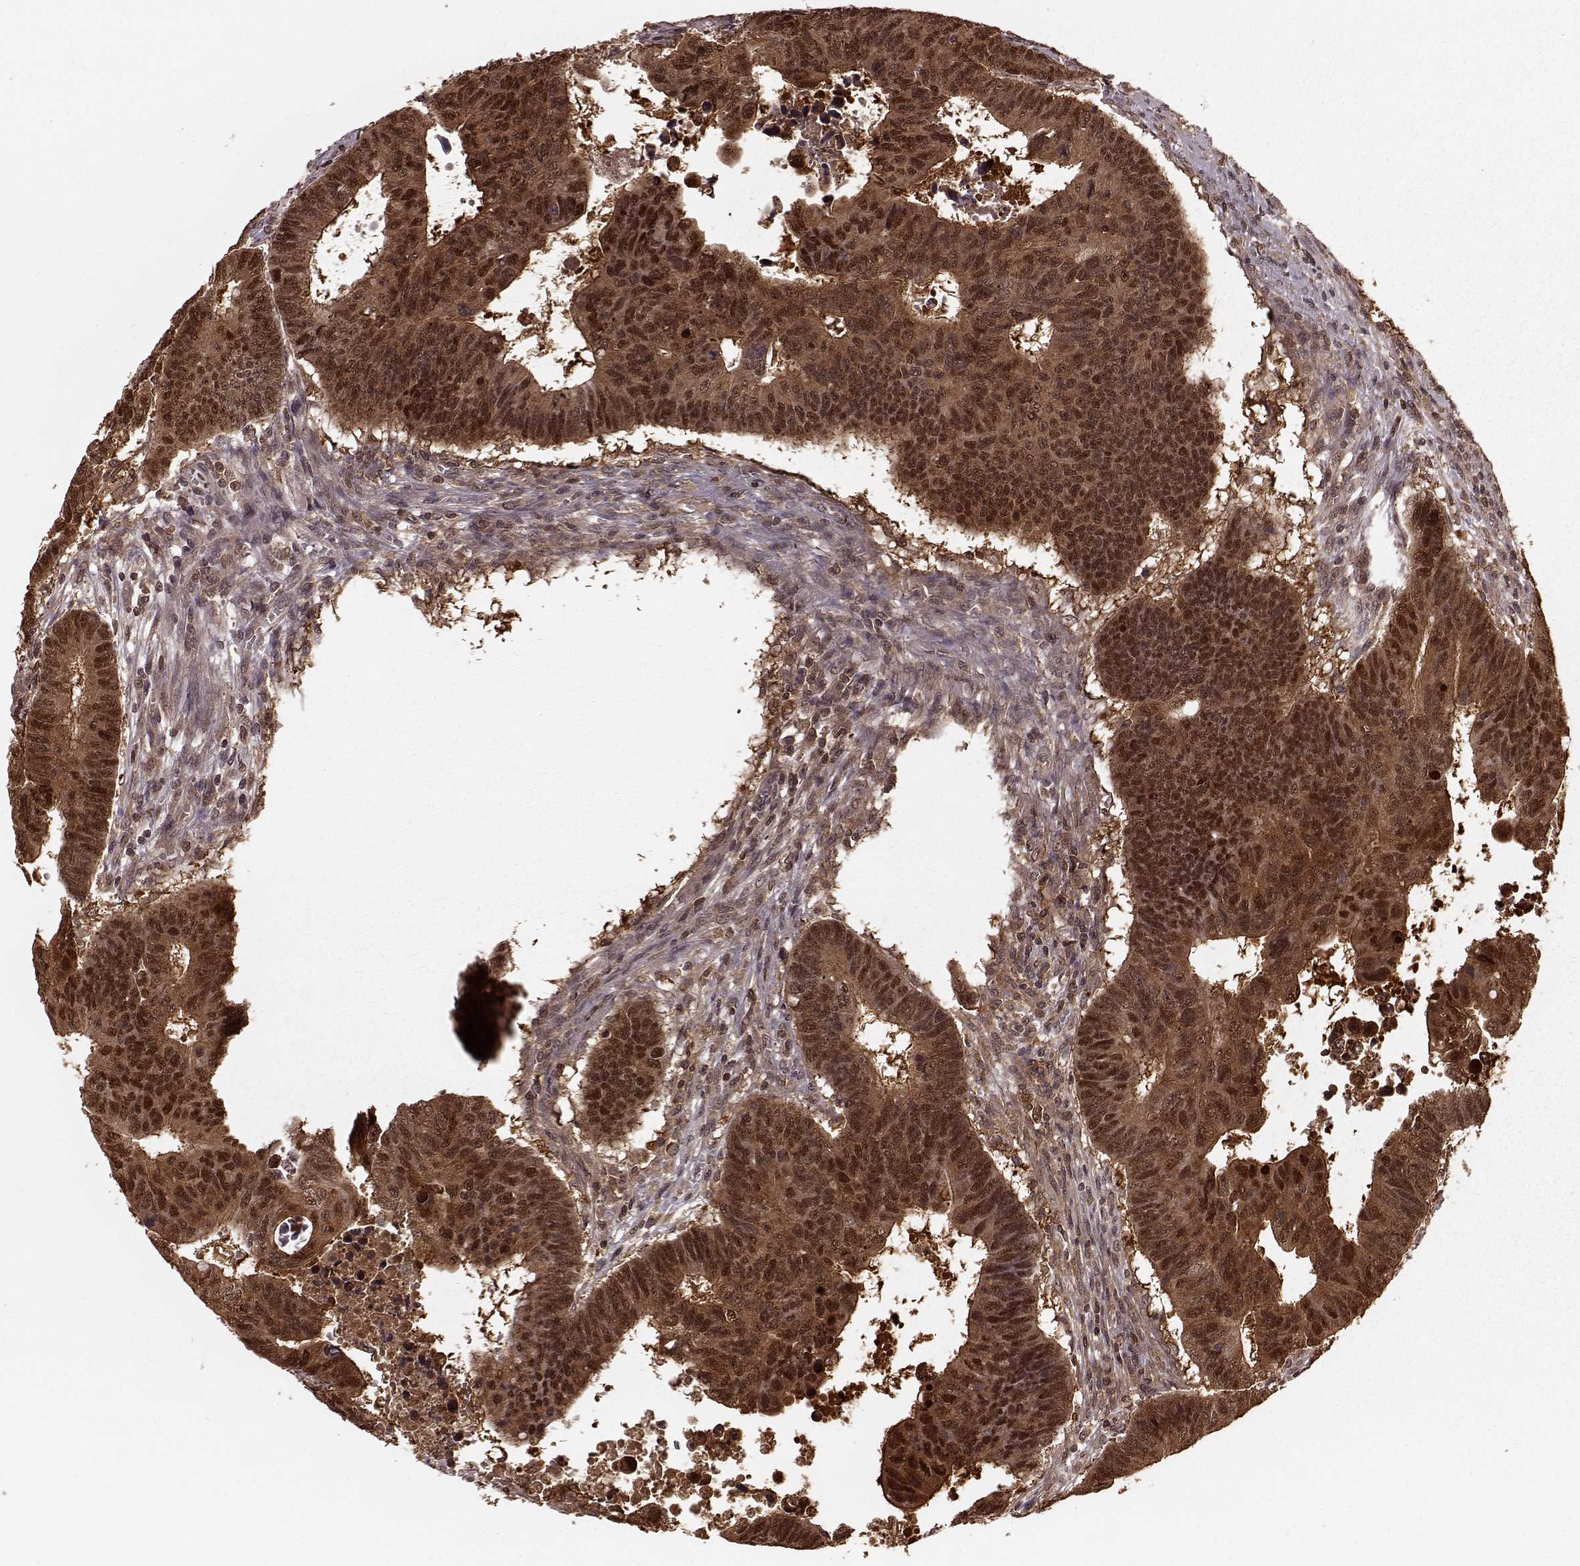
{"staining": {"intensity": "strong", "quantity": ">75%", "location": "cytoplasmic/membranous,nuclear"}, "tissue": "colorectal cancer", "cell_type": "Tumor cells", "image_type": "cancer", "snomed": [{"axis": "morphology", "description": "Adenocarcinoma, NOS"}, {"axis": "topography", "description": "Rectum"}], "caption": "Colorectal cancer stained for a protein displays strong cytoplasmic/membranous and nuclear positivity in tumor cells.", "gene": "GSS", "patient": {"sex": "female", "age": 85}}